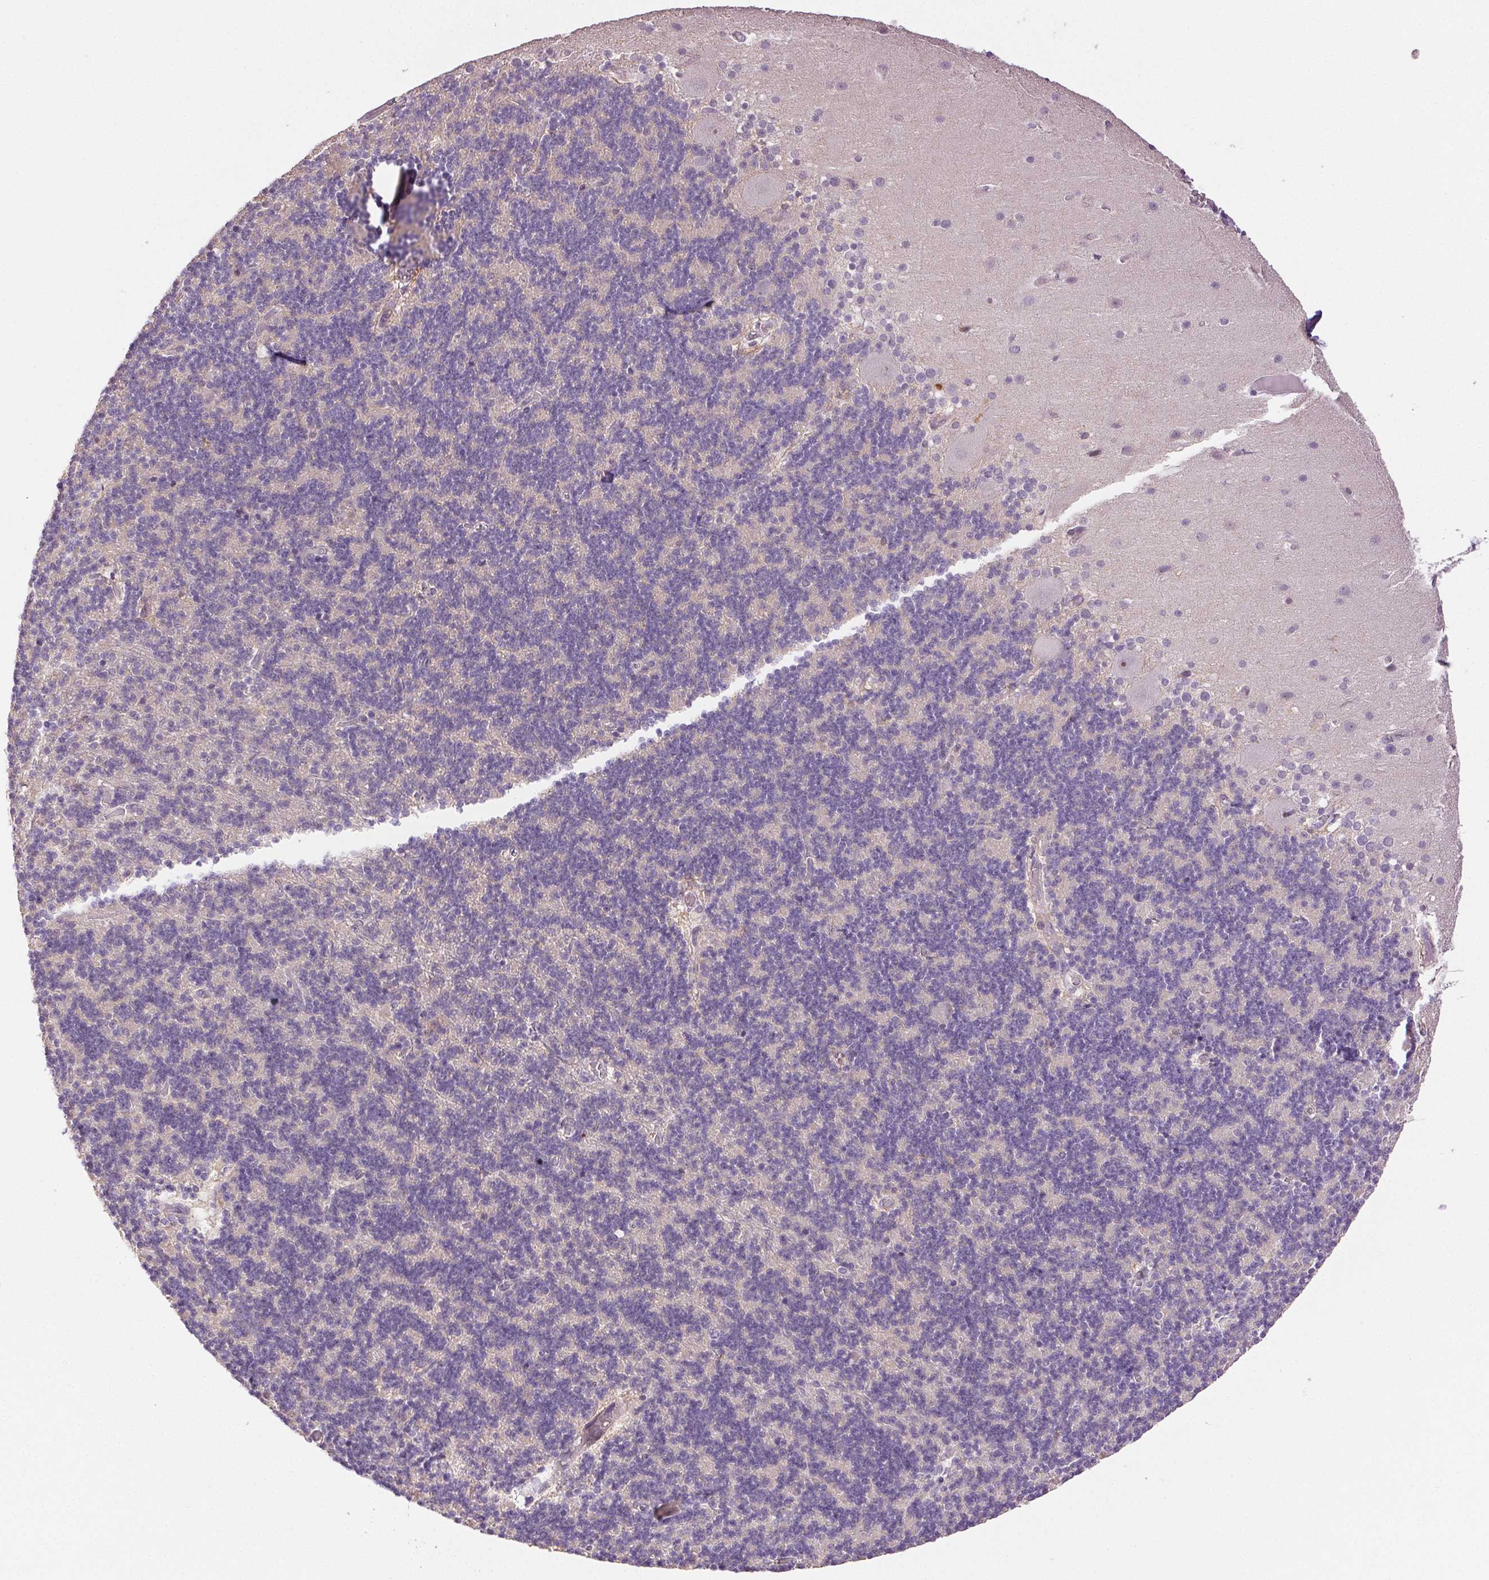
{"staining": {"intensity": "negative", "quantity": "none", "location": "none"}, "tissue": "cerebellum", "cell_type": "Cells in granular layer", "image_type": "normal", "snomed": [{"axis": "morphology", "description": "Normal tissue, NOS"}, {"axis": "topography", "description": "Cerebellum"}], "caption": "An immunohistochemistry micrograph of normal cerebellum is shown. There is no staining in cells in granular layer of cerebellum.", "gene": "TMEM253", "patient": {"sex": "male", "age": 70}}